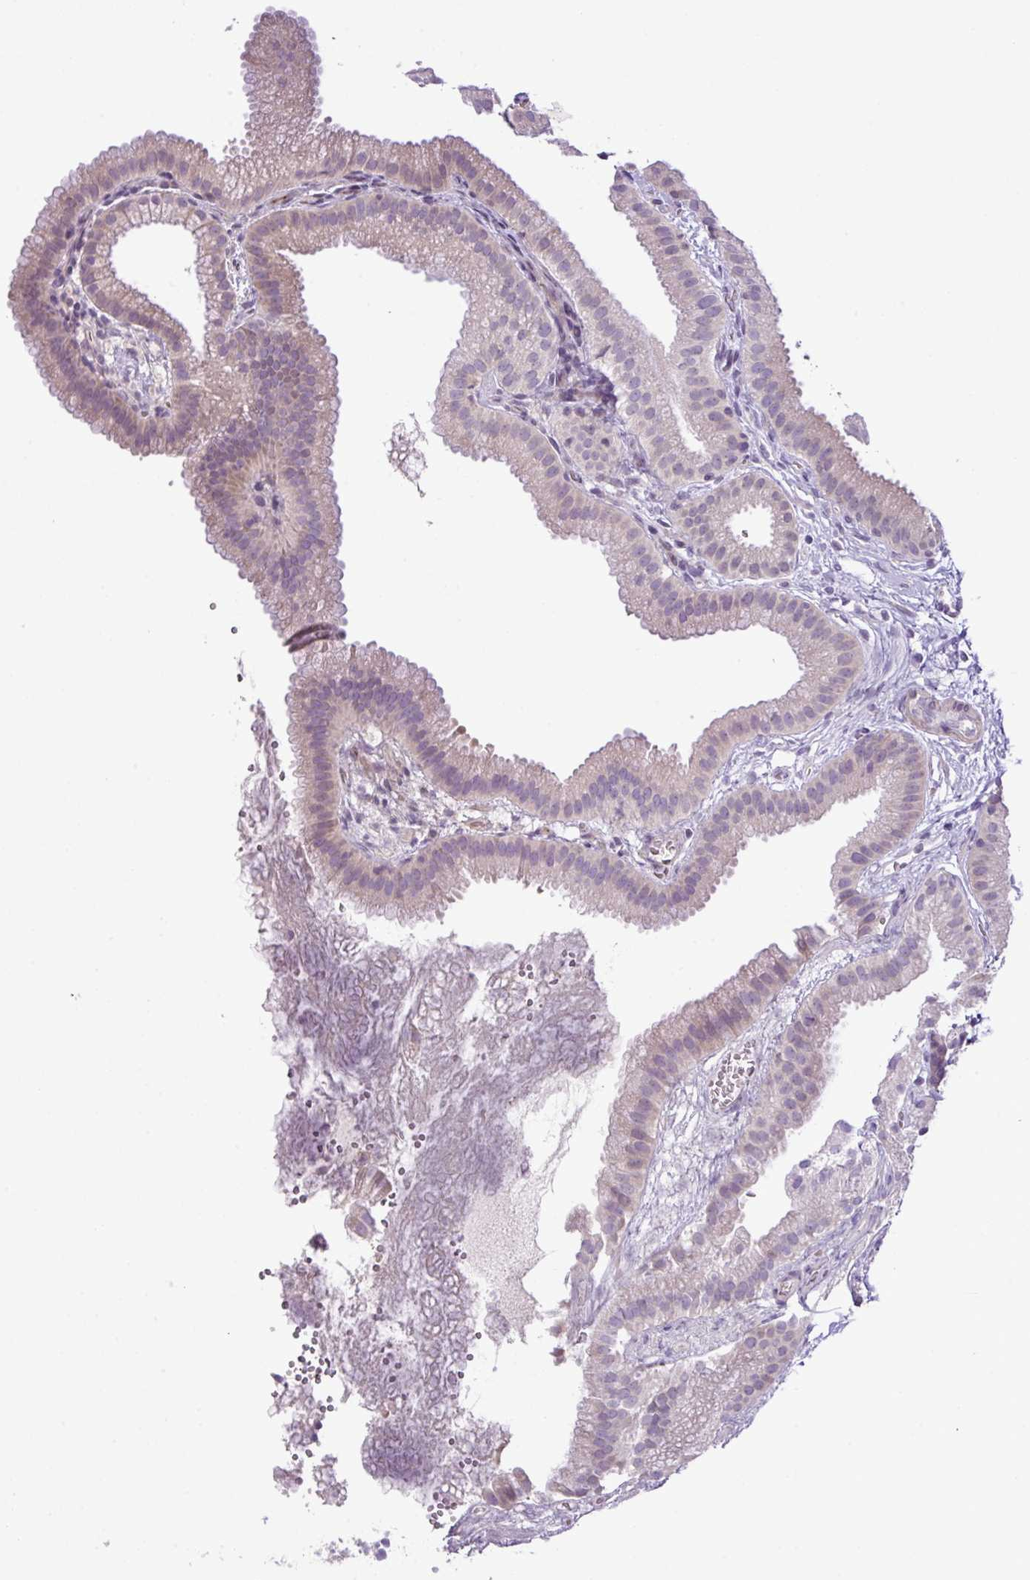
{"staining": {"intensity": "weak", "quantity": "<25%", "location": "cytoplasmic/membranous"}, "tissue": "gallbladder", "cell_type": "Glandular cells", "image_type": "normal", "snomed": [{"axis": "morphology", "description": "Normal tissue, NOS"}, {"axis": "topography", "description": "Gallbladder"}], "caption": "IHC image of benign gallbladder: gallbladder stained with DAB displays no significant protein expression in glandular cells. (DAB (3,3'-diaminobenzidine) immunohistochemistry (IHC) visualized using brightfield microscopy, high magnification).", "gene": "DNAJB13", "patient": {"sex": "female", "age": 63}}